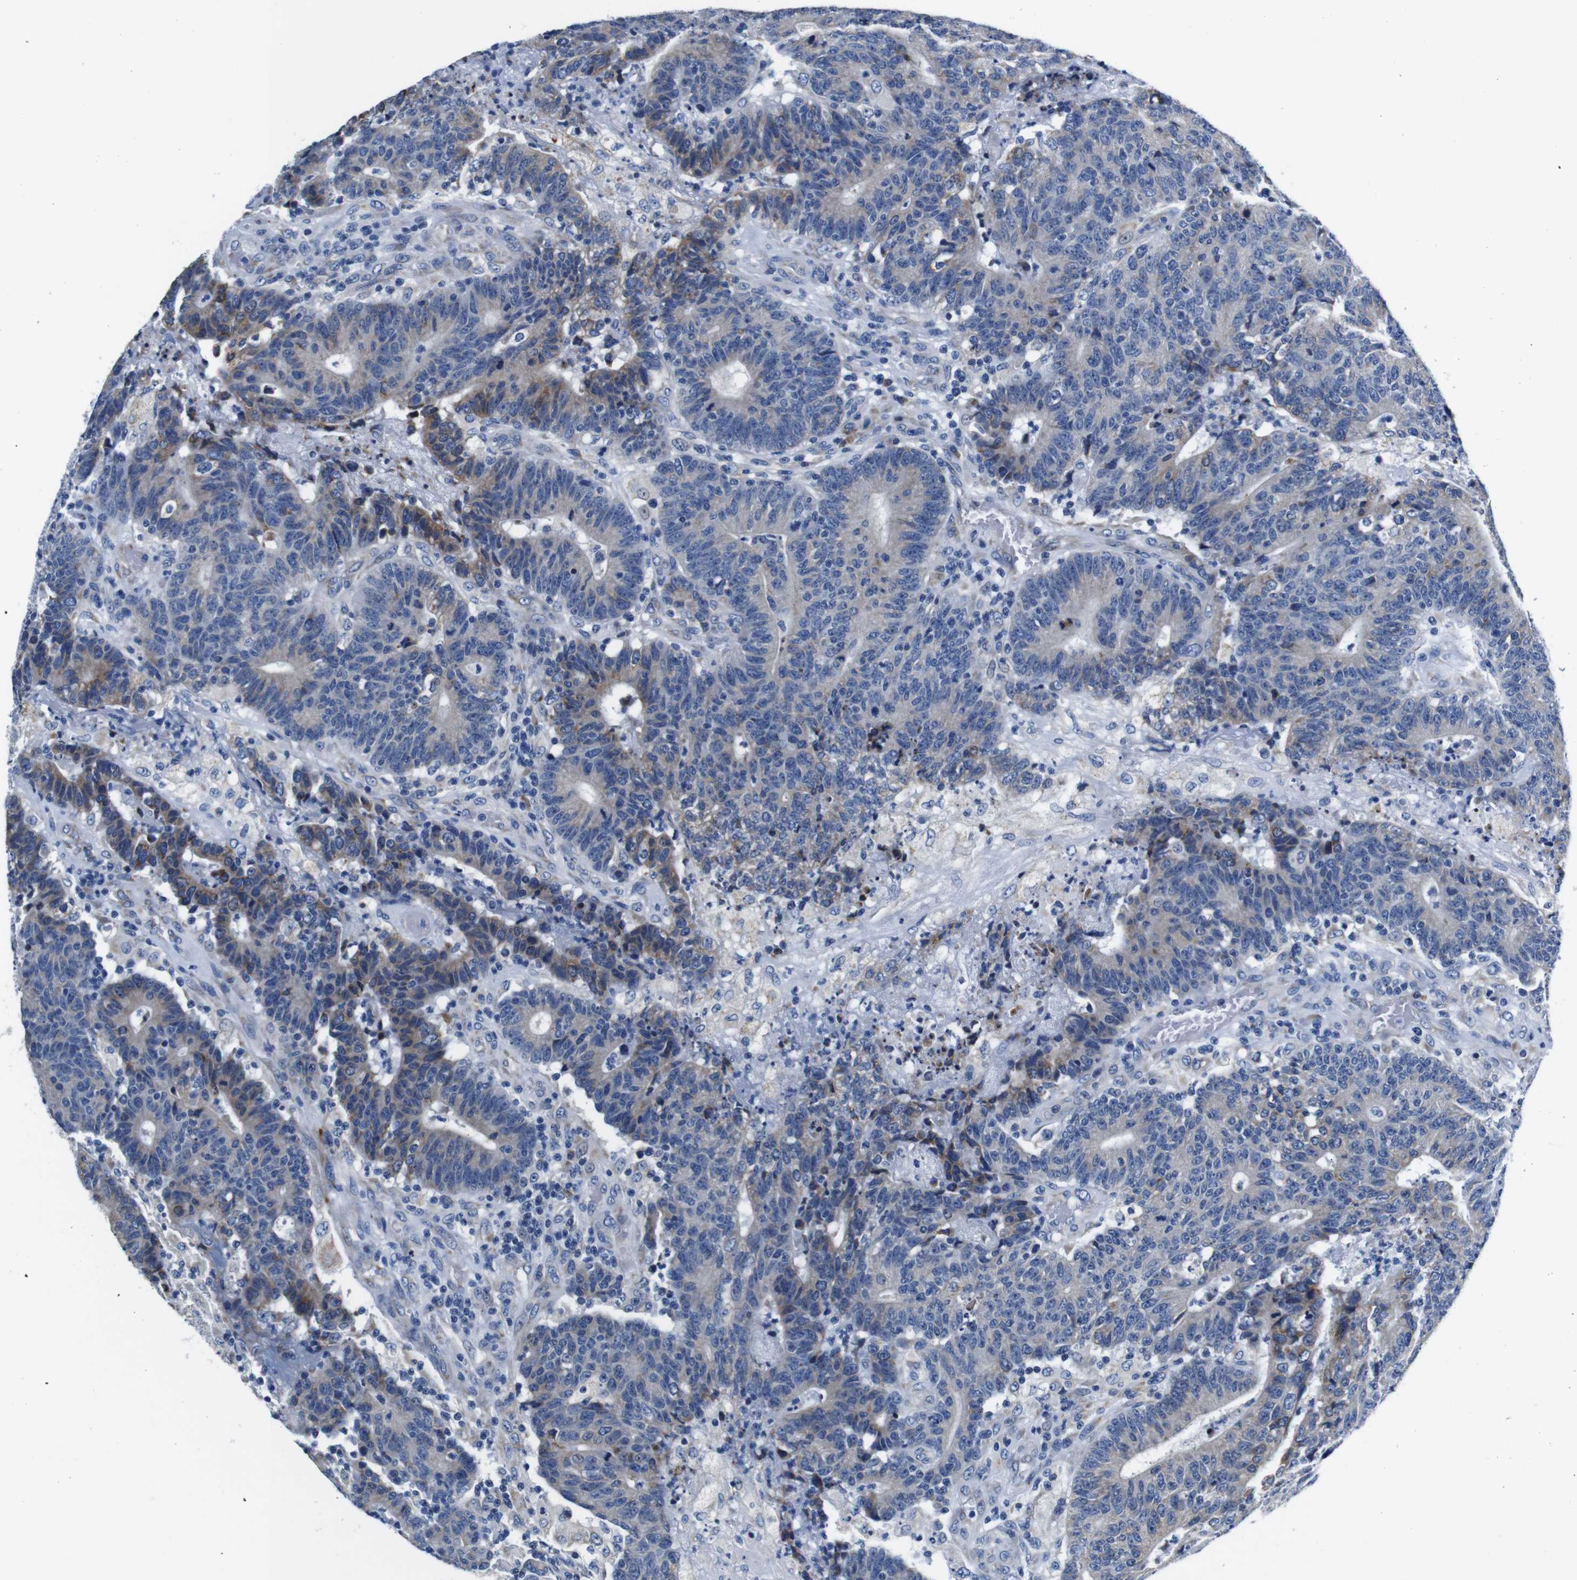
{"staining": {"intensity": "moderate", "quantity": "<25%", "location": "cytoplasmic/membranous"}, "tissue": "colorectal cancer", "cell_type": "Tumor cells", "image_type": "cancer", "snomed": [{"axis": "morphology", "description": "Normal tissue, NOS"}, {"axis": "morphology", "description": "Adenocarcinoma, NOS"}, {"axis": "topography", "description": "Colon"}], "caption": "Immunohistochemical staining of colorectal adenocarcinoma displays low levels of moderate cytoplasmic/membranous positivity in about <25% of tumor cells.", "gene": "SNX19", "patient": {"sex": "female", "age": 75}}